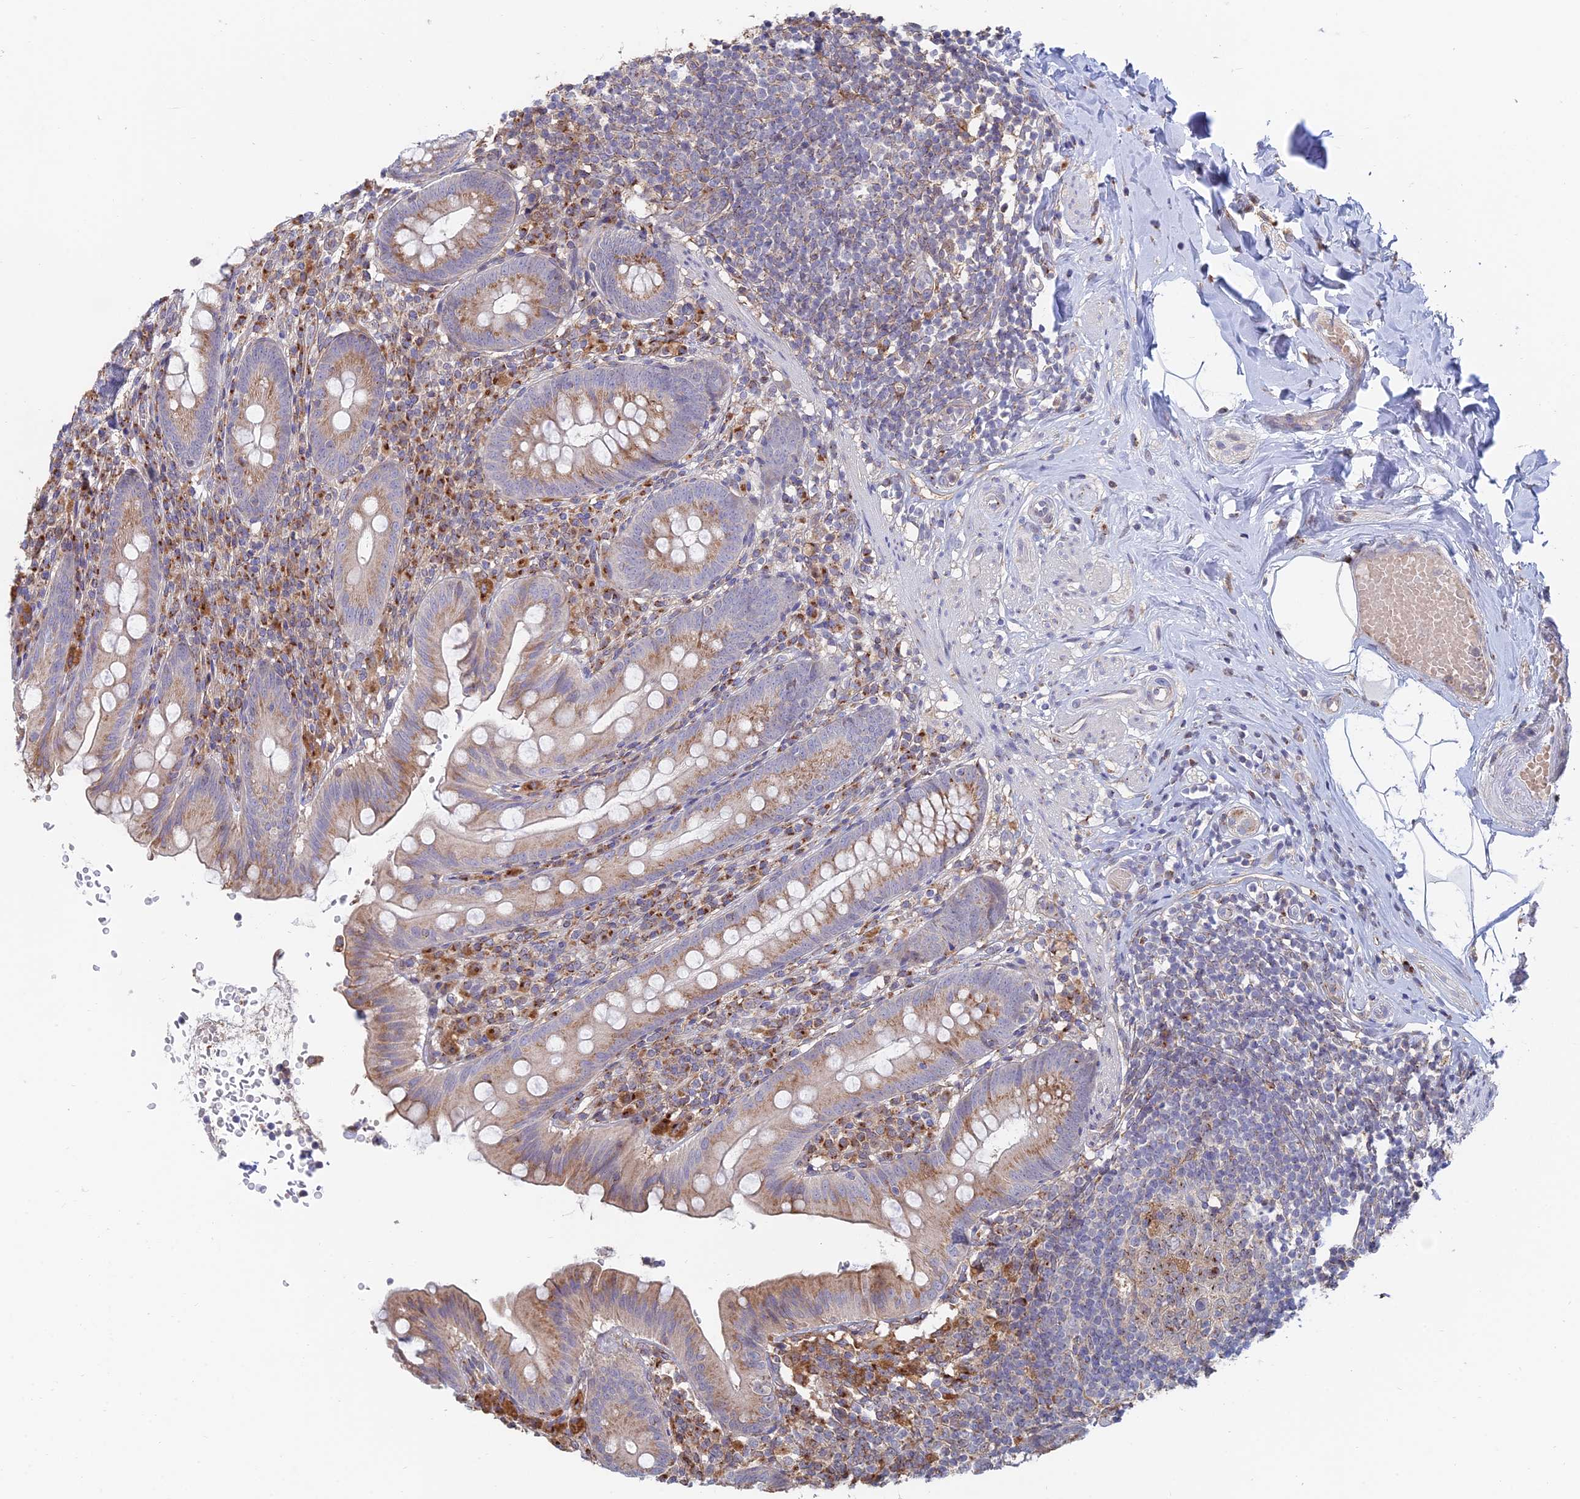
{"staining": {"intensity": "moderate", "quantity": ">75%", "location": "cytoplasmic/membranous"}, "tissue": "appendix", "cell_type": "Glandular cells", "image_type": "normal", "snomed": [{"axis": "morphology", "description": "Normal tissue, NOS"}, {"axis": "topography", "description": "Appendix"}], "caption": "A high-resolution histopathology image shows immunohistochemistry staining of normal appendix, which demonstrates moderate cytoplasmic/membranous expression in approximately >75% of glandular cells.", "gene": "ENSG00000267561", "patient": {"sex": "male", "age": 55}}